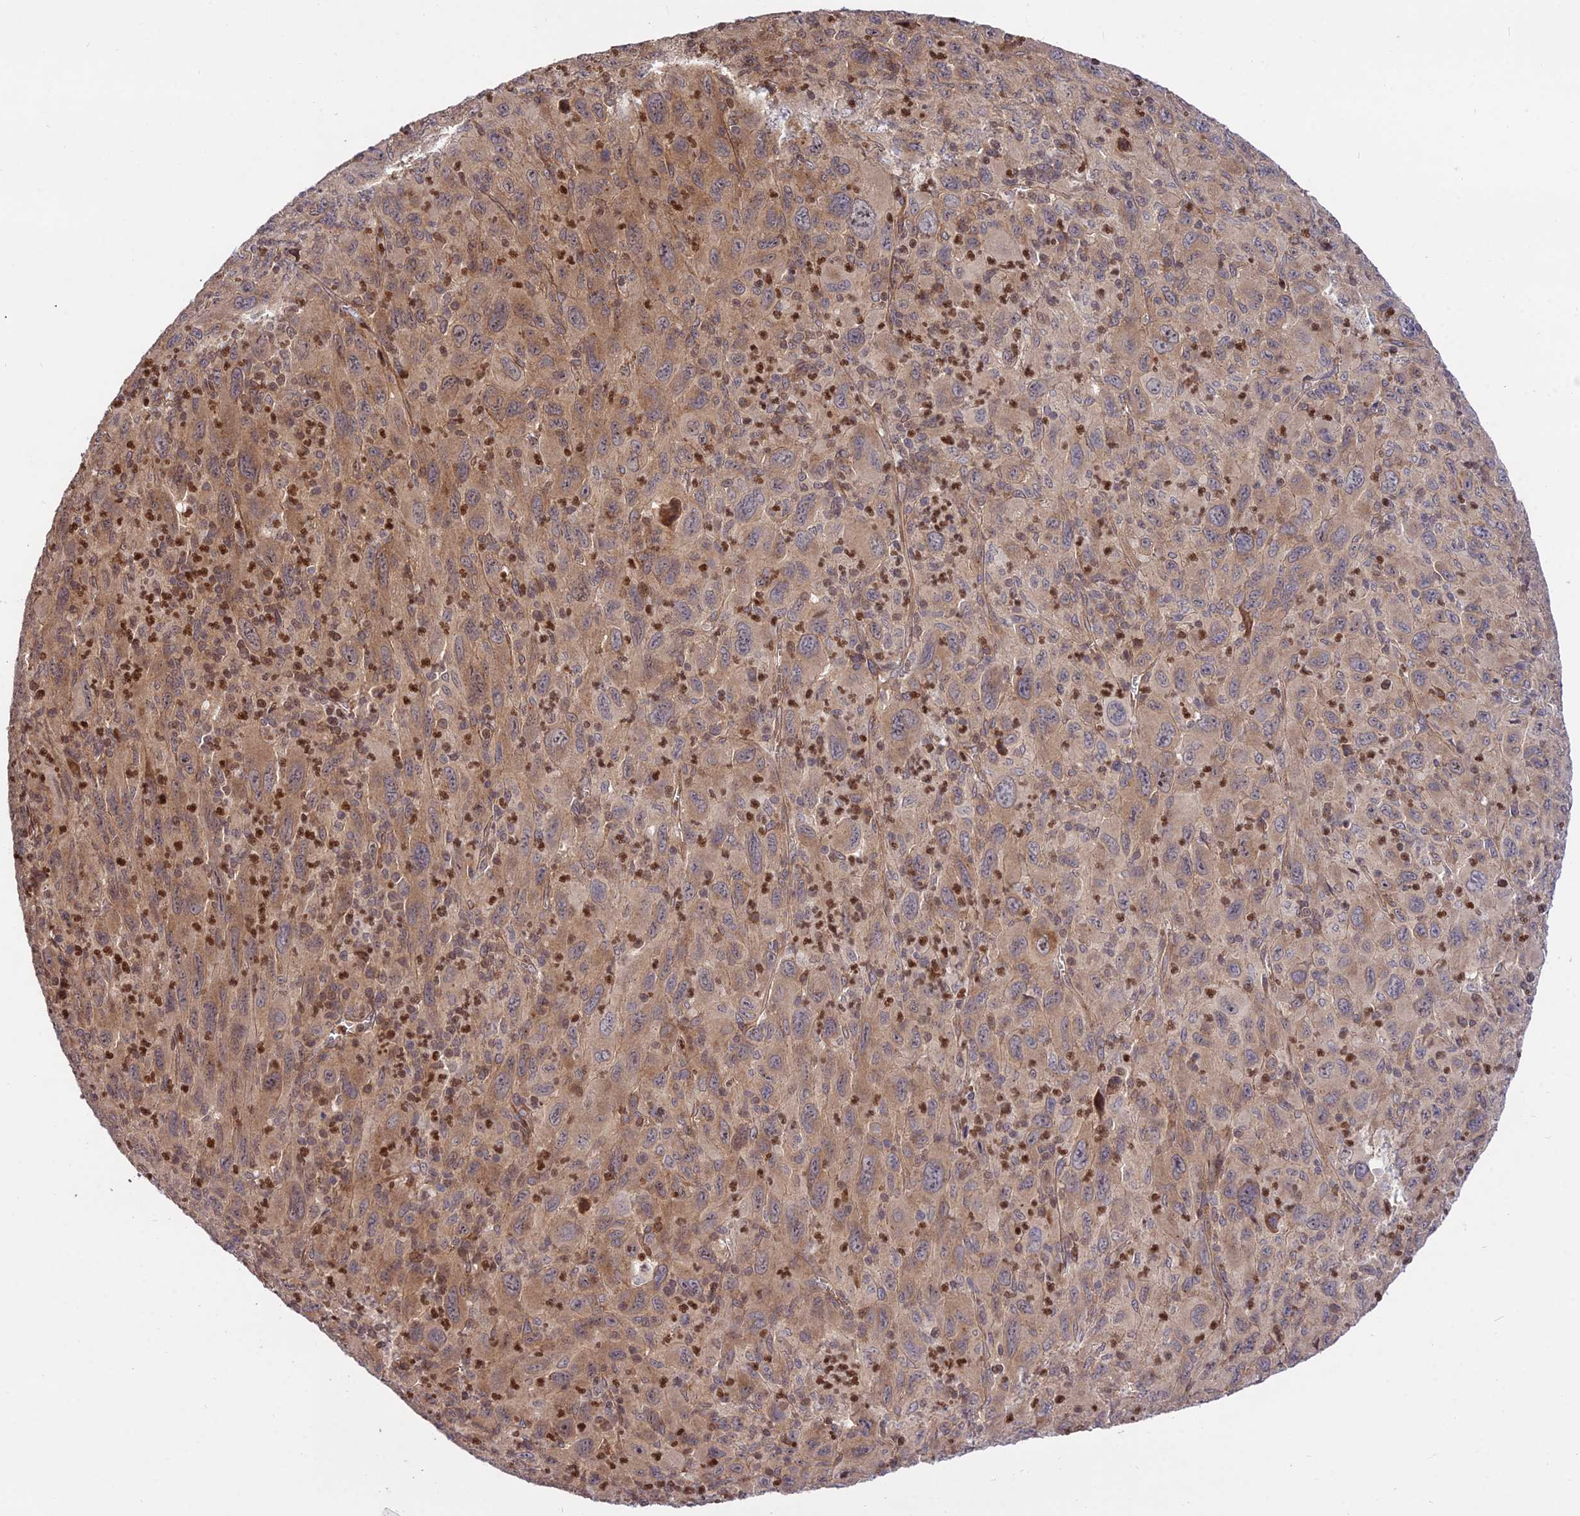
{"staining": {"intensity": "moderate", "quantity": ">75%", "location": "cytoplasmic/membranous"}, "tissue": "melanoma", "cell_type": "Tumor cells", "image_type": "cancer", "snomed": [{"axis": "morphology", "description": "Malignant melanoma, Metastatic site"}, {"axis": "topography", "description": "Skin"}], "caption": "A high-resolution image shows immunohistochemistry (IHC) staining of malignant melanoma (metastatic site), which shows moderate cytoplasmic/membranous staining in approximately >75% of tumor cells. (DAB IHC with brightfield microscopy, high magnification).", "gene": "SMG6", "patient": {"sex": "female", "age": 56}}